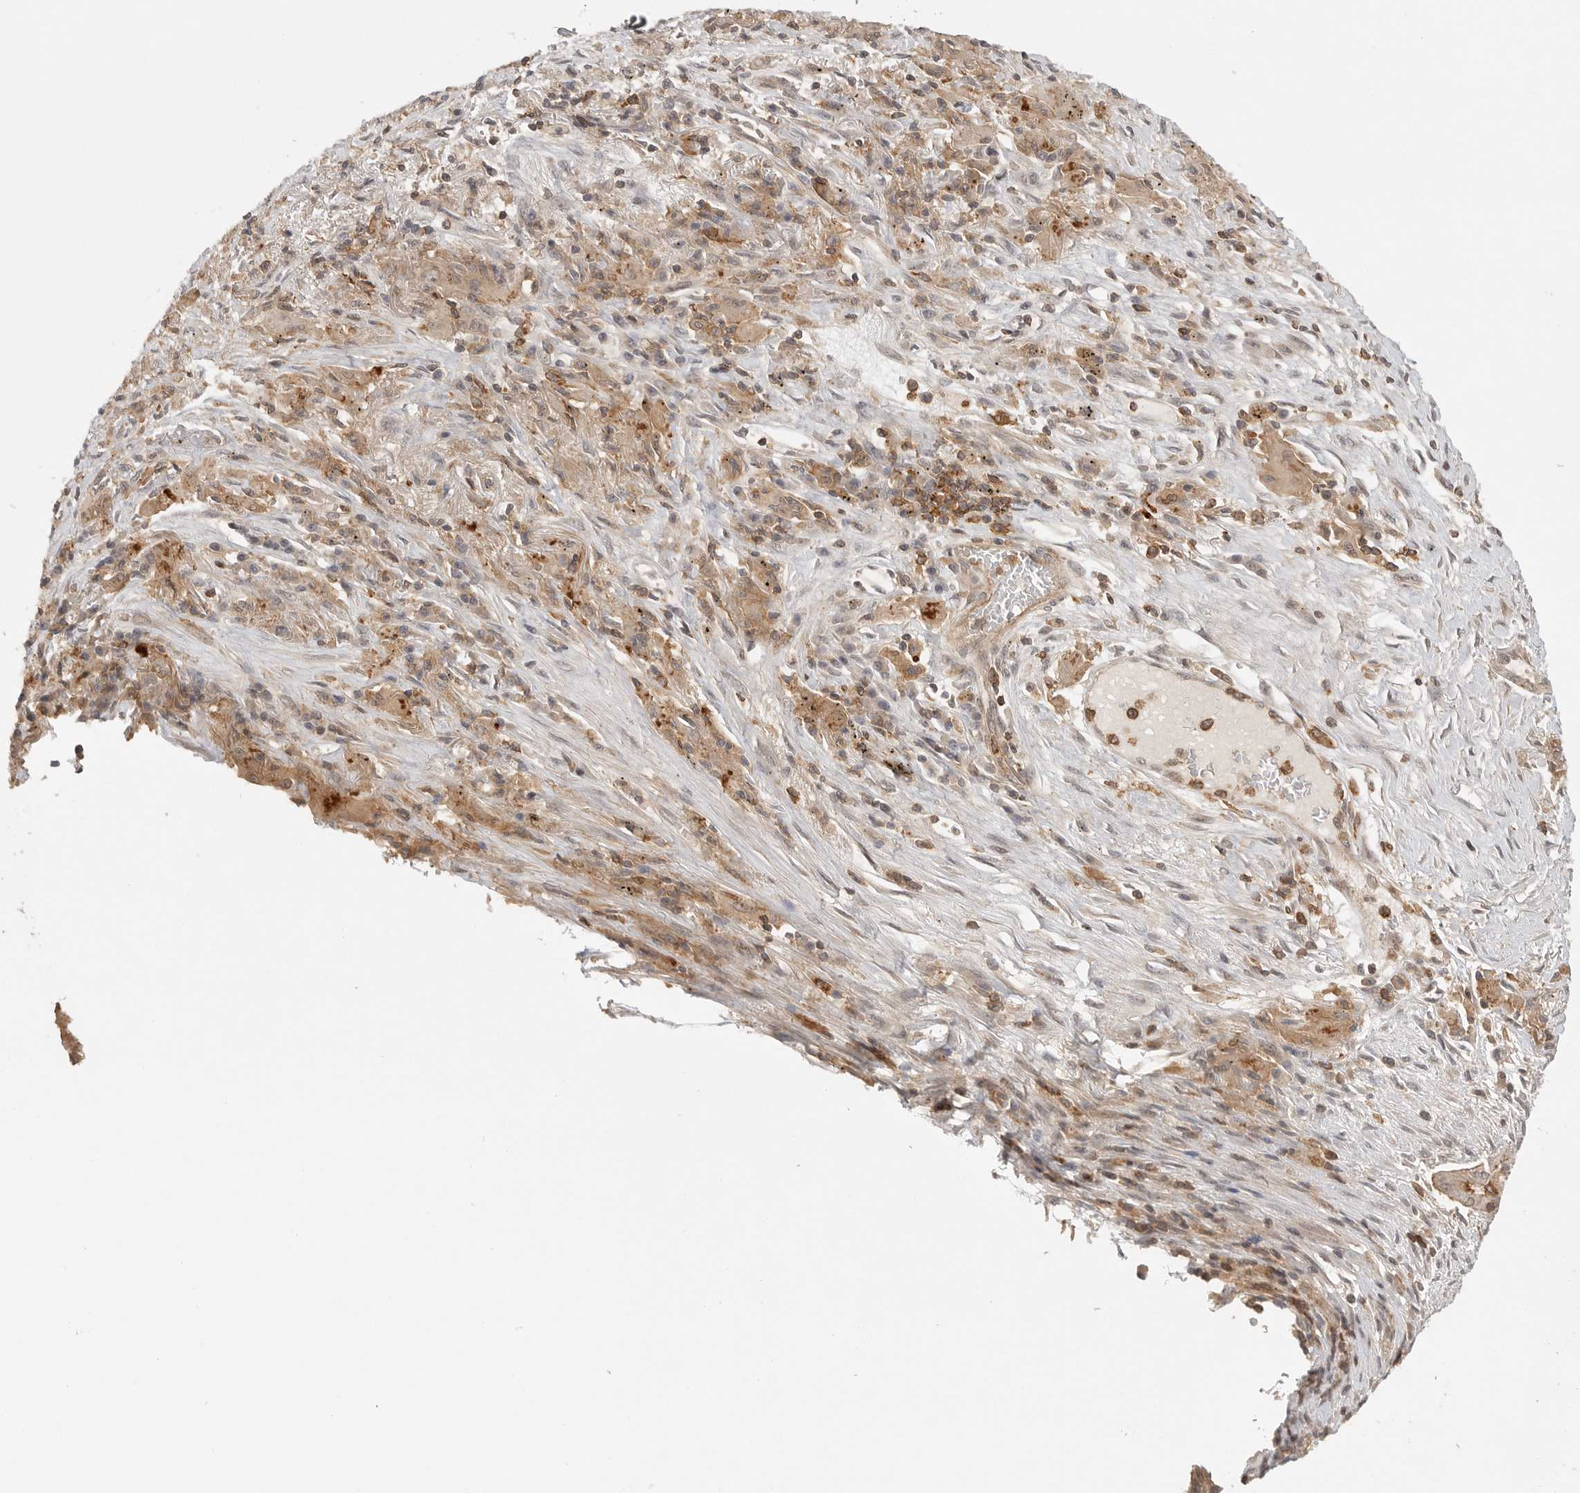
{"staining": {"intensity": "weak", "quantity": "25%-75%", "location": "cytoplasmic/membranous"}, "tissue": "lung cancer", "cell_type": "Tumor cells", "image_type": "cancer", "snomed": [{"axis": "morphology", "description": "Squamous cell carcinoma, NOS"}, {"axis": "topography", "description": "Lung"}], "caption": "Lung cancer tissue reveals weak cytoplasmic/membranous staining in about 25%-75% of tumor cells", "gene": "DBNL", "patient": {"sex": "male", "age": 61}}